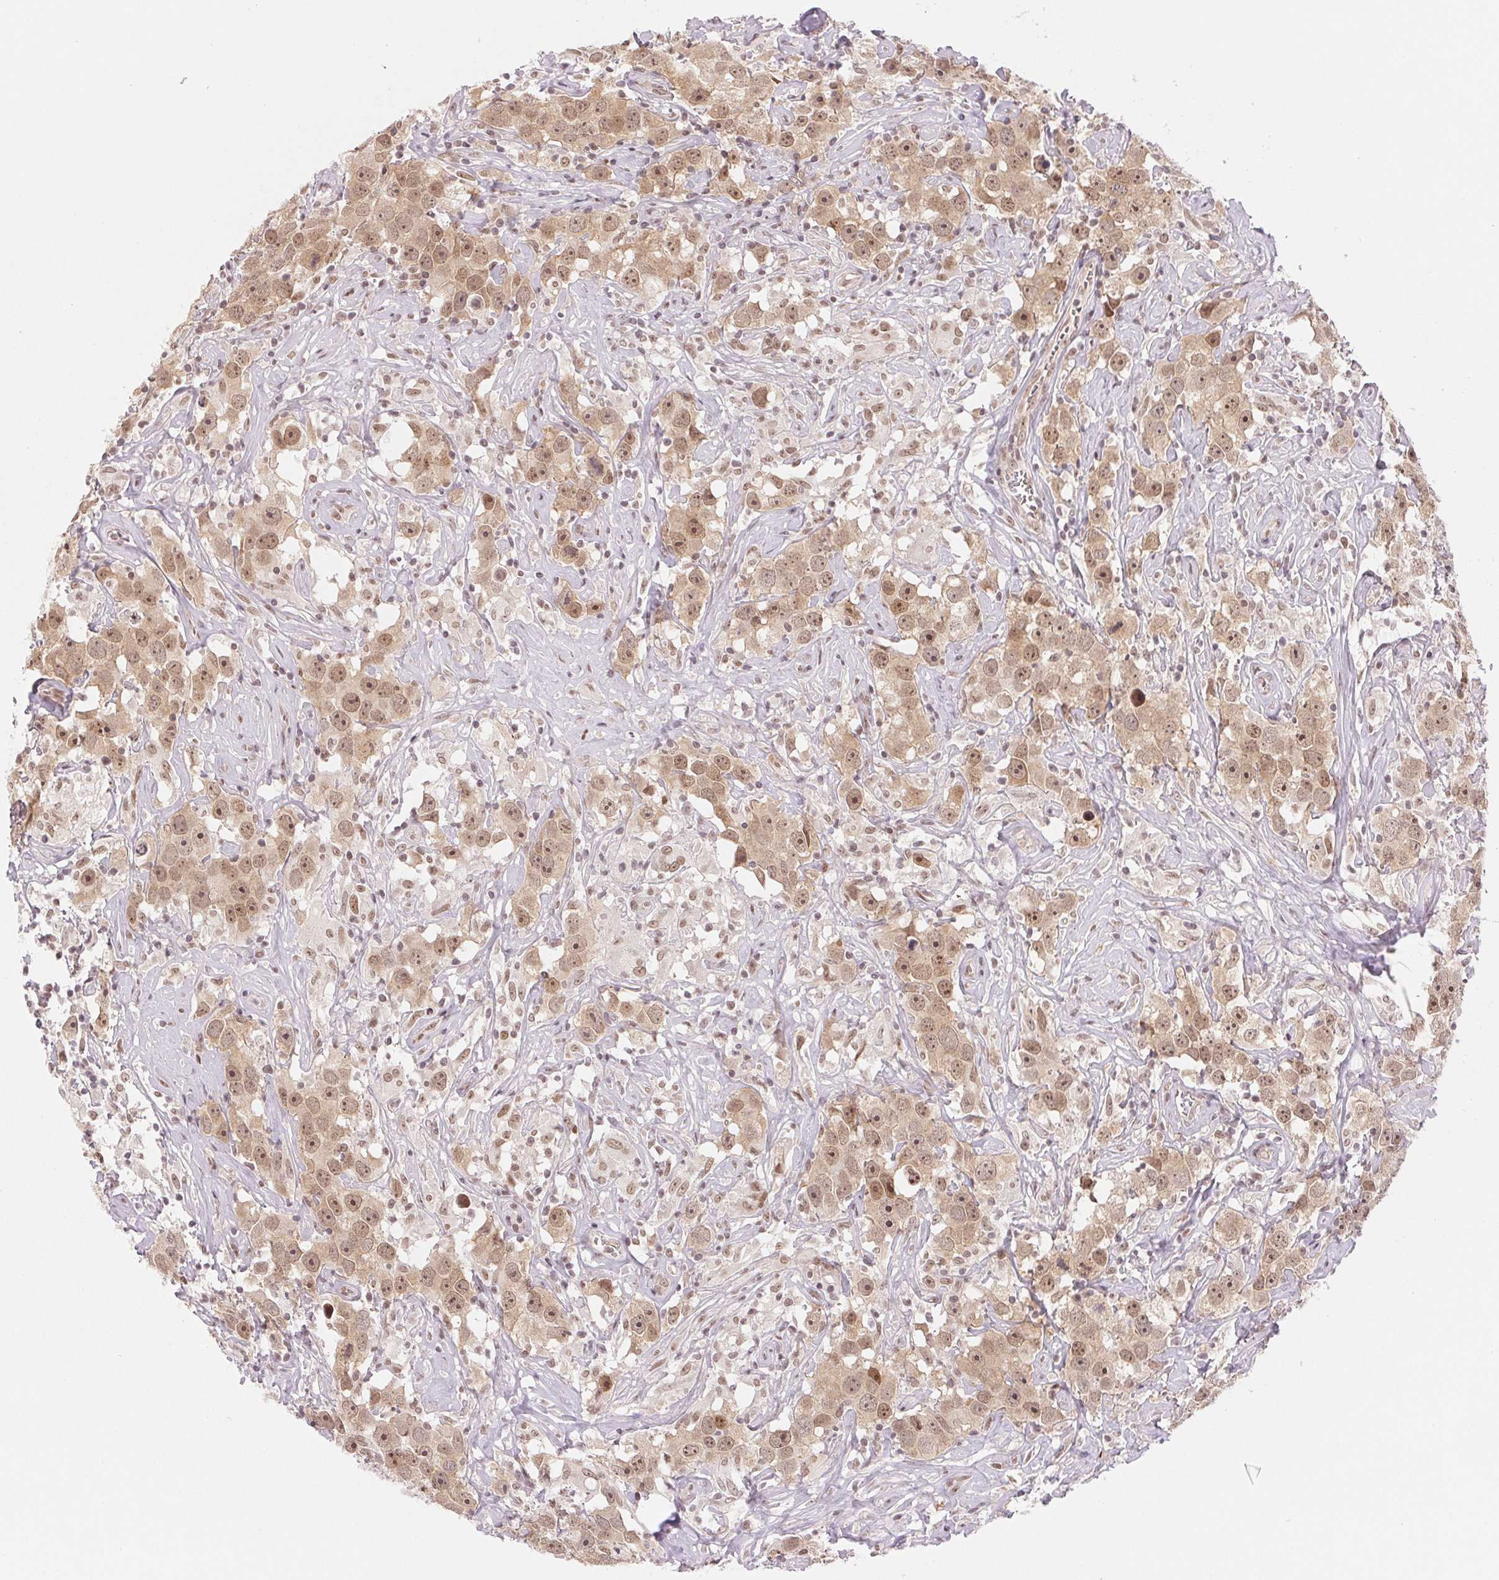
{"staining": {"intensity": "moderate", "quantity": ">75%", "location": "cytoplasmic/membranous,nuclear"}, "tissue": "testis cancer", "cell_type": "Tumor cells", "image_type": "cancer", "snomed": [{"axis": "morphology", "description": "Seminoma, NOS"}, {"axis": "topography", "description": "Testis"}], "caption": "Tumor cells reveal moderate cytoplasmic/membranous and nuclear expression in approximately >75% of cells in testis cancer (seminoma). The protein is shown in brown color, while the nuclei are stained blue.", "gene": "DNAJB6", "patient": {"sex": "male", "age": 49}}